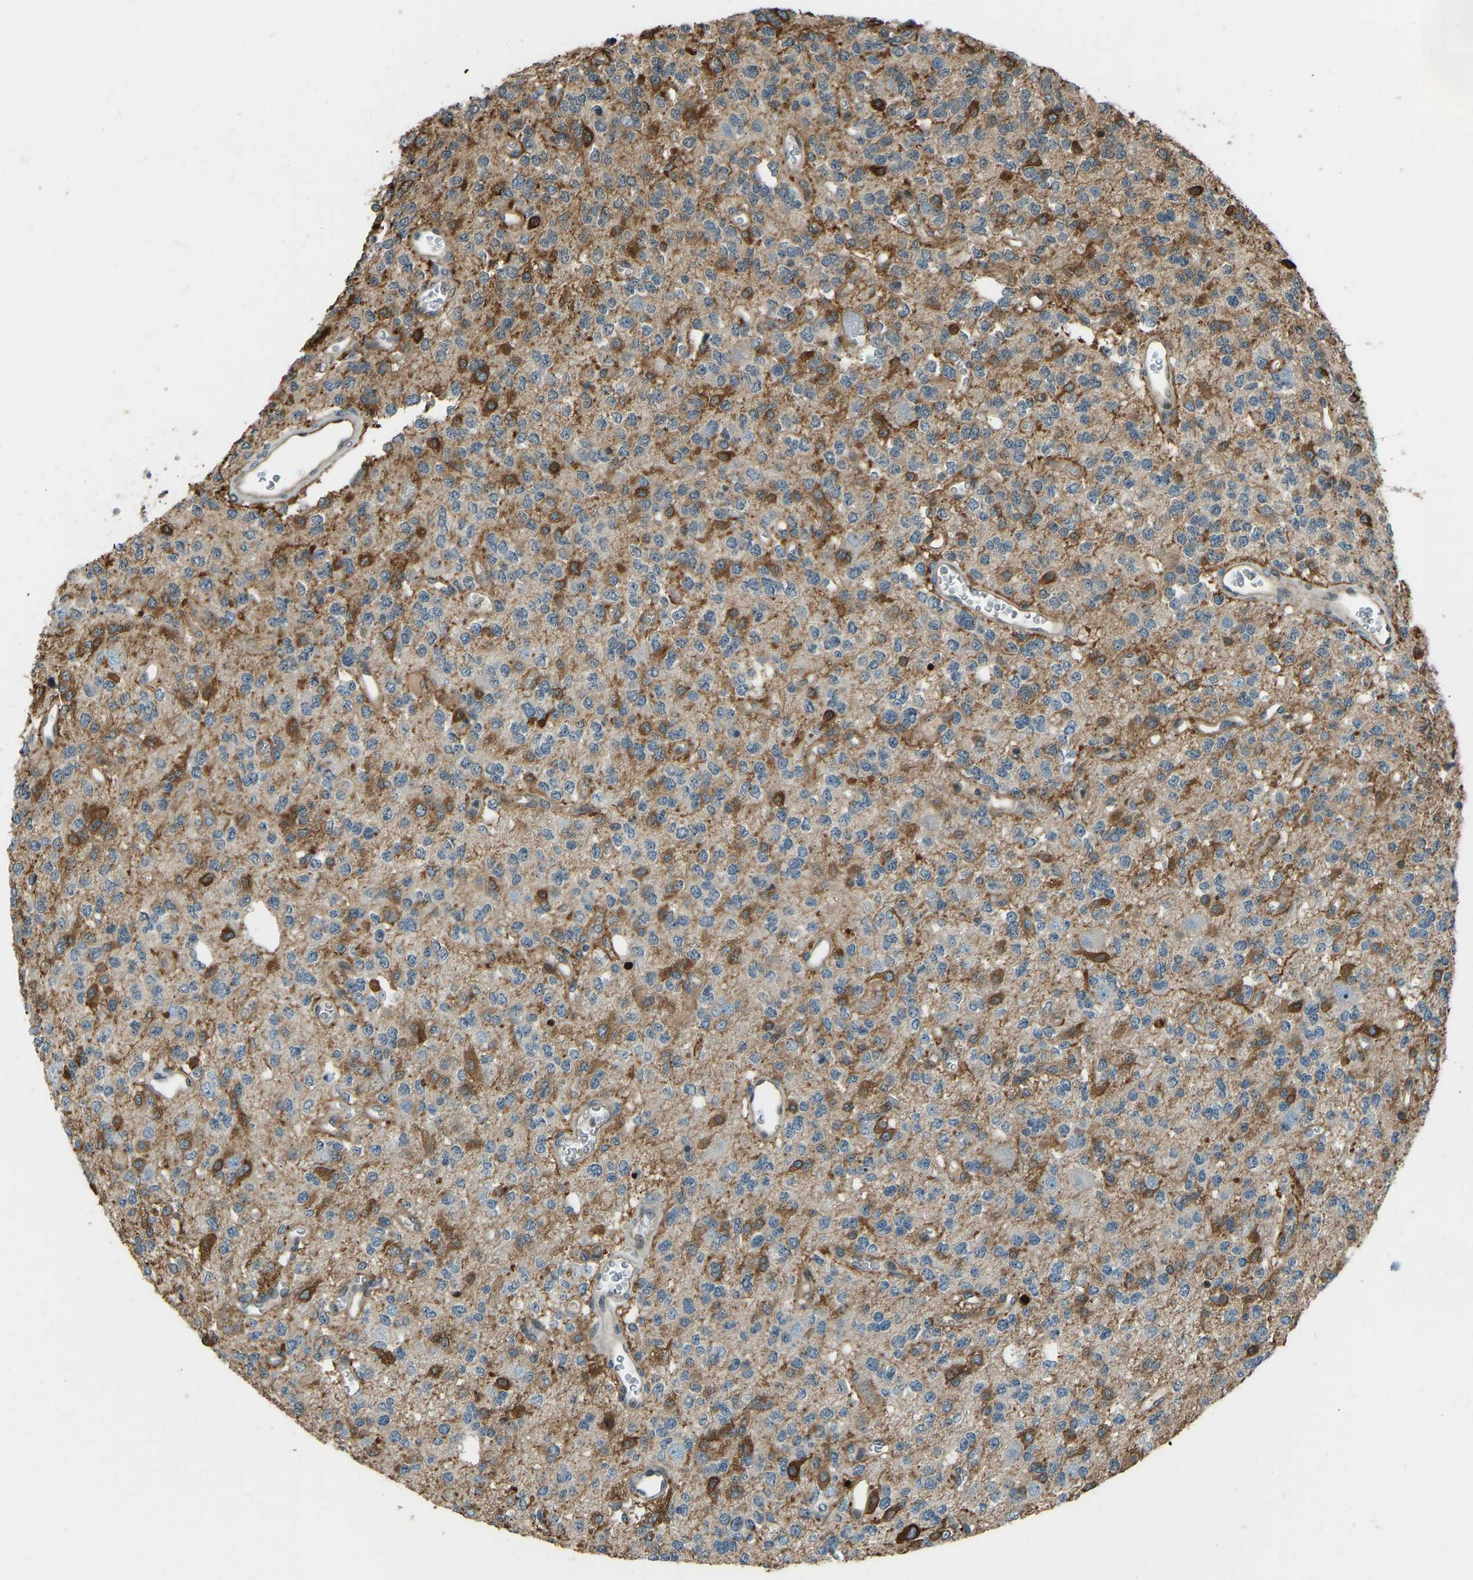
{"staining": {"intensity": "moderate", "quantity": ">75%", "location": "cytoplasmic/membranous"}, "tissue": "glioma", "cell_type": "Tumor cells", "image_type": "cancer", "snomed": [{"axis": "morphology", "description": "Glioma, malignant, Low grade"}, {"axis": "topography", "description": "Brain"}], "caption": "The histopathology image demonstrates a brown stain indicating the presence of a protein in the cytoplasmic/membranous of tumor cells in malignant glioma (low-grade). The staining was performed using DAB (3,3'-diaminobenzidine) to visualize the protein expression in brown, while the nuclei were stained in blue with hematoxylin (Magnification: 20x).", "gene": "SVOPL", "patient": {"sex": "male", "age": 38}}